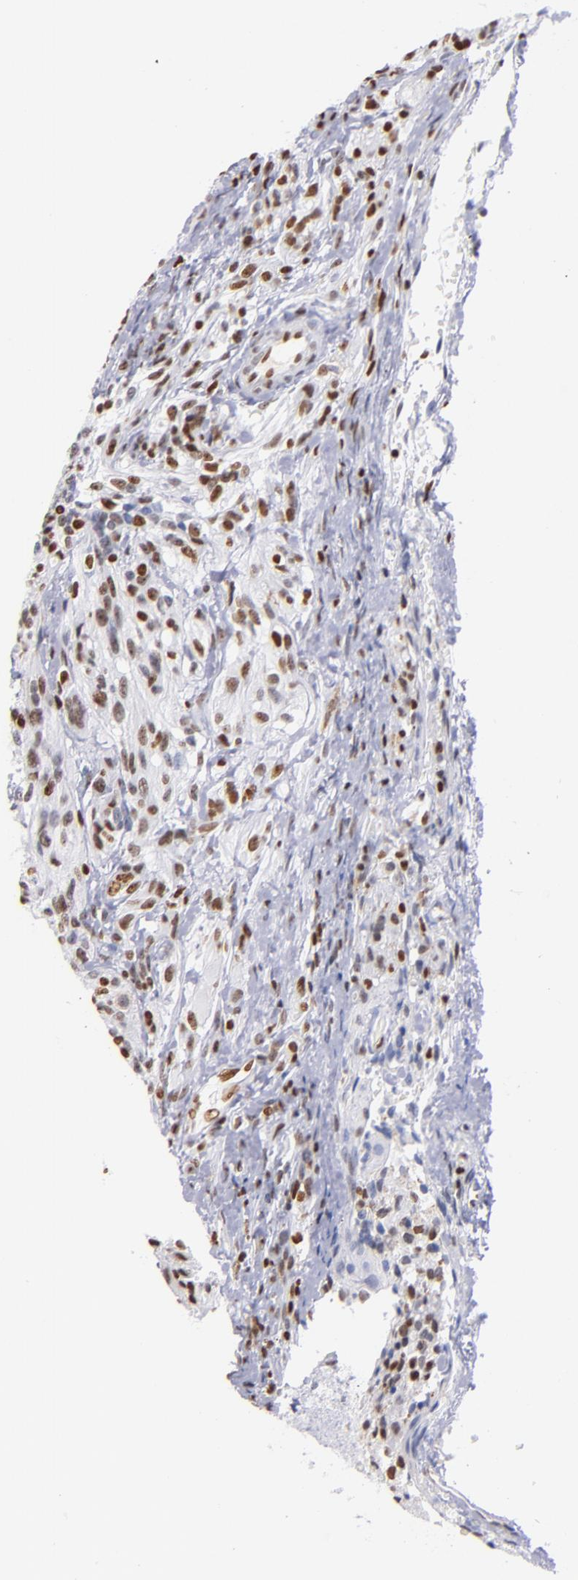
{"staining": {"intensity": "moderate", "quantity": "25%-75%", "location": "nuclear"}, "tissue": "glioma", "cell_type": "Tumor cells", "image_type": "cancer", "snomed": [{"axis": "morphology", "description": "Normal tissue, NOS"}, {"axis": "morphology", "description": "Glioma, malignant, High grade"}, {"axis": "topography", "description": "Cerebral cortex"}], "caption": "Protein expression by immunohistochemistry (IHC) shows moderate nuclear staining in about 25%-75% of tumor cells in malignant high-grade glioma. (Stains: DAB (3,3'-diaminobenzidine) in brown, nuclei in blue, Microscopy: brightfield microscopy at high magnification).", "gene": "IFI16", "patient": {"sex": "male", "age": 56}}